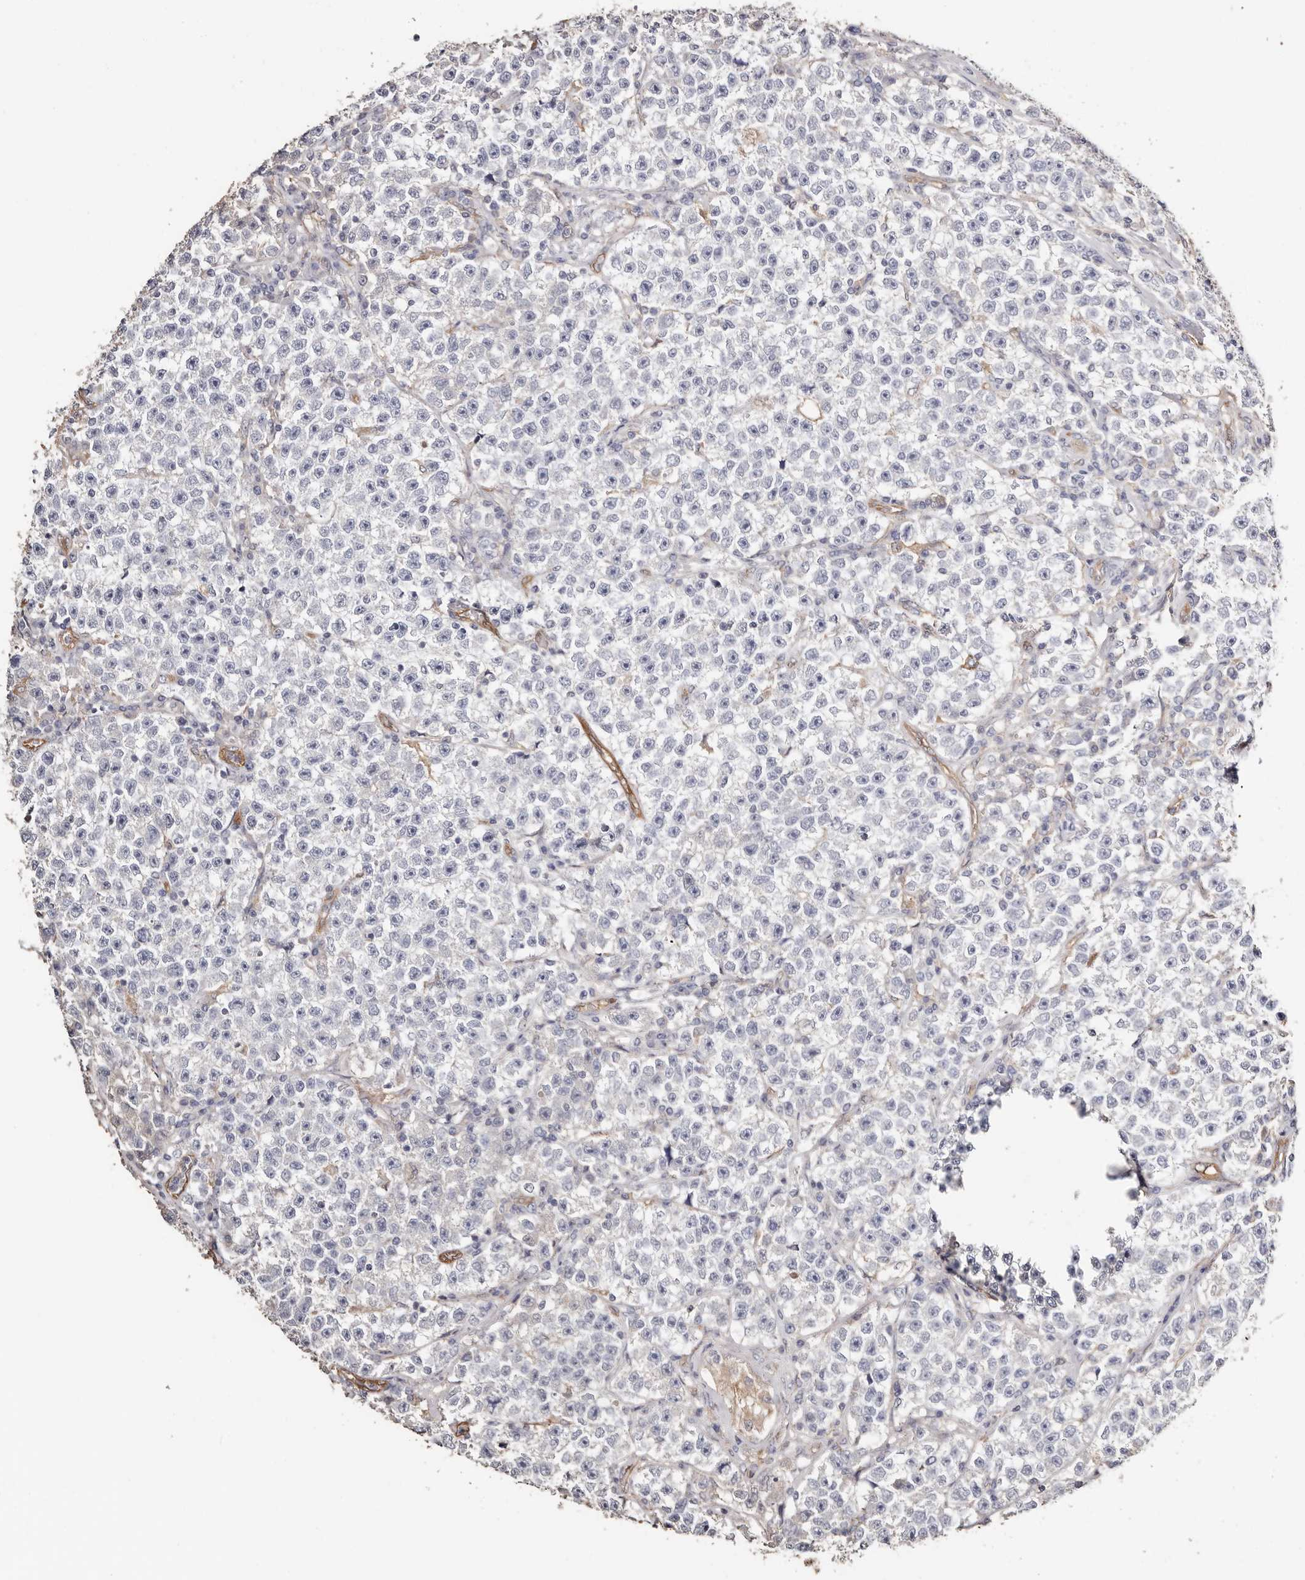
{"staining": {"intensity": "negative", "quantity": "none", "location": "none"}, "tissue": "testis cancer", "cell_type": "Tumor cells", "image_type": "cancer", "snomed": [{"axis": "morphology", "description": "Seminoma, NOS"}, {"axis": "topography", "description": "Testis"}], "caption": "Tumor cells show no significant positivity in testis cancer.", "gene": "TGM2", "patient": {"sex": "male", "age": 22}}